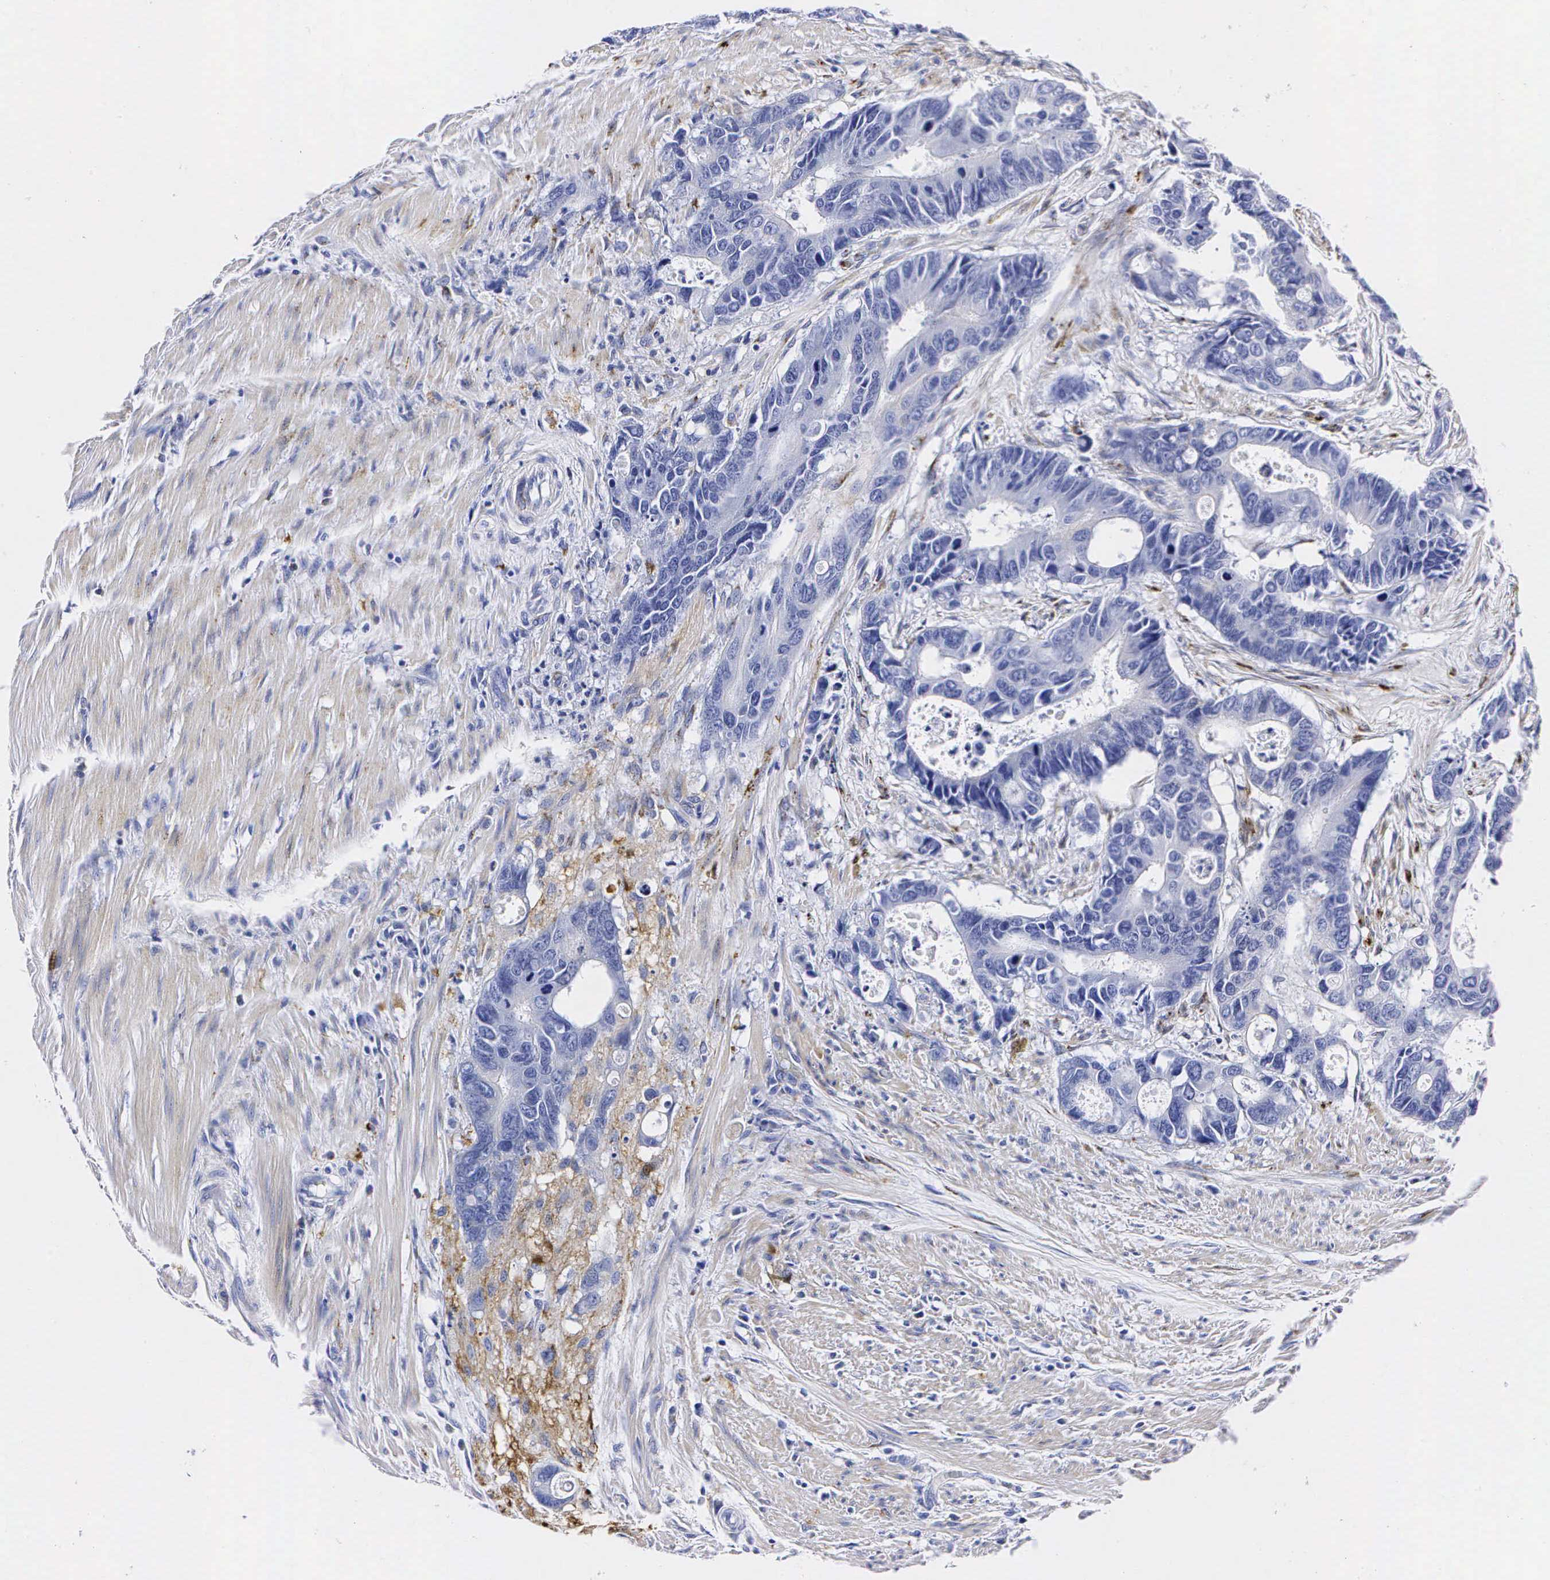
{"staining": {"intensity": "negative", "quantity": "none", "location": "none"}, "tissue": "colorectal cancer", "cell_type": "Tumor cells", "image_type": "cancer", "snomed": [{"axis": "morphology", "description": "Adenocarcinoma, NOS"}, {"axis": "topography", "description": "Colon"}], "caption": "Tumor cells show no significant protein staining in adenocarcinoma (colorectal).", "gene": "ENO2", "patient": {"sex": "male", "age": 49}}